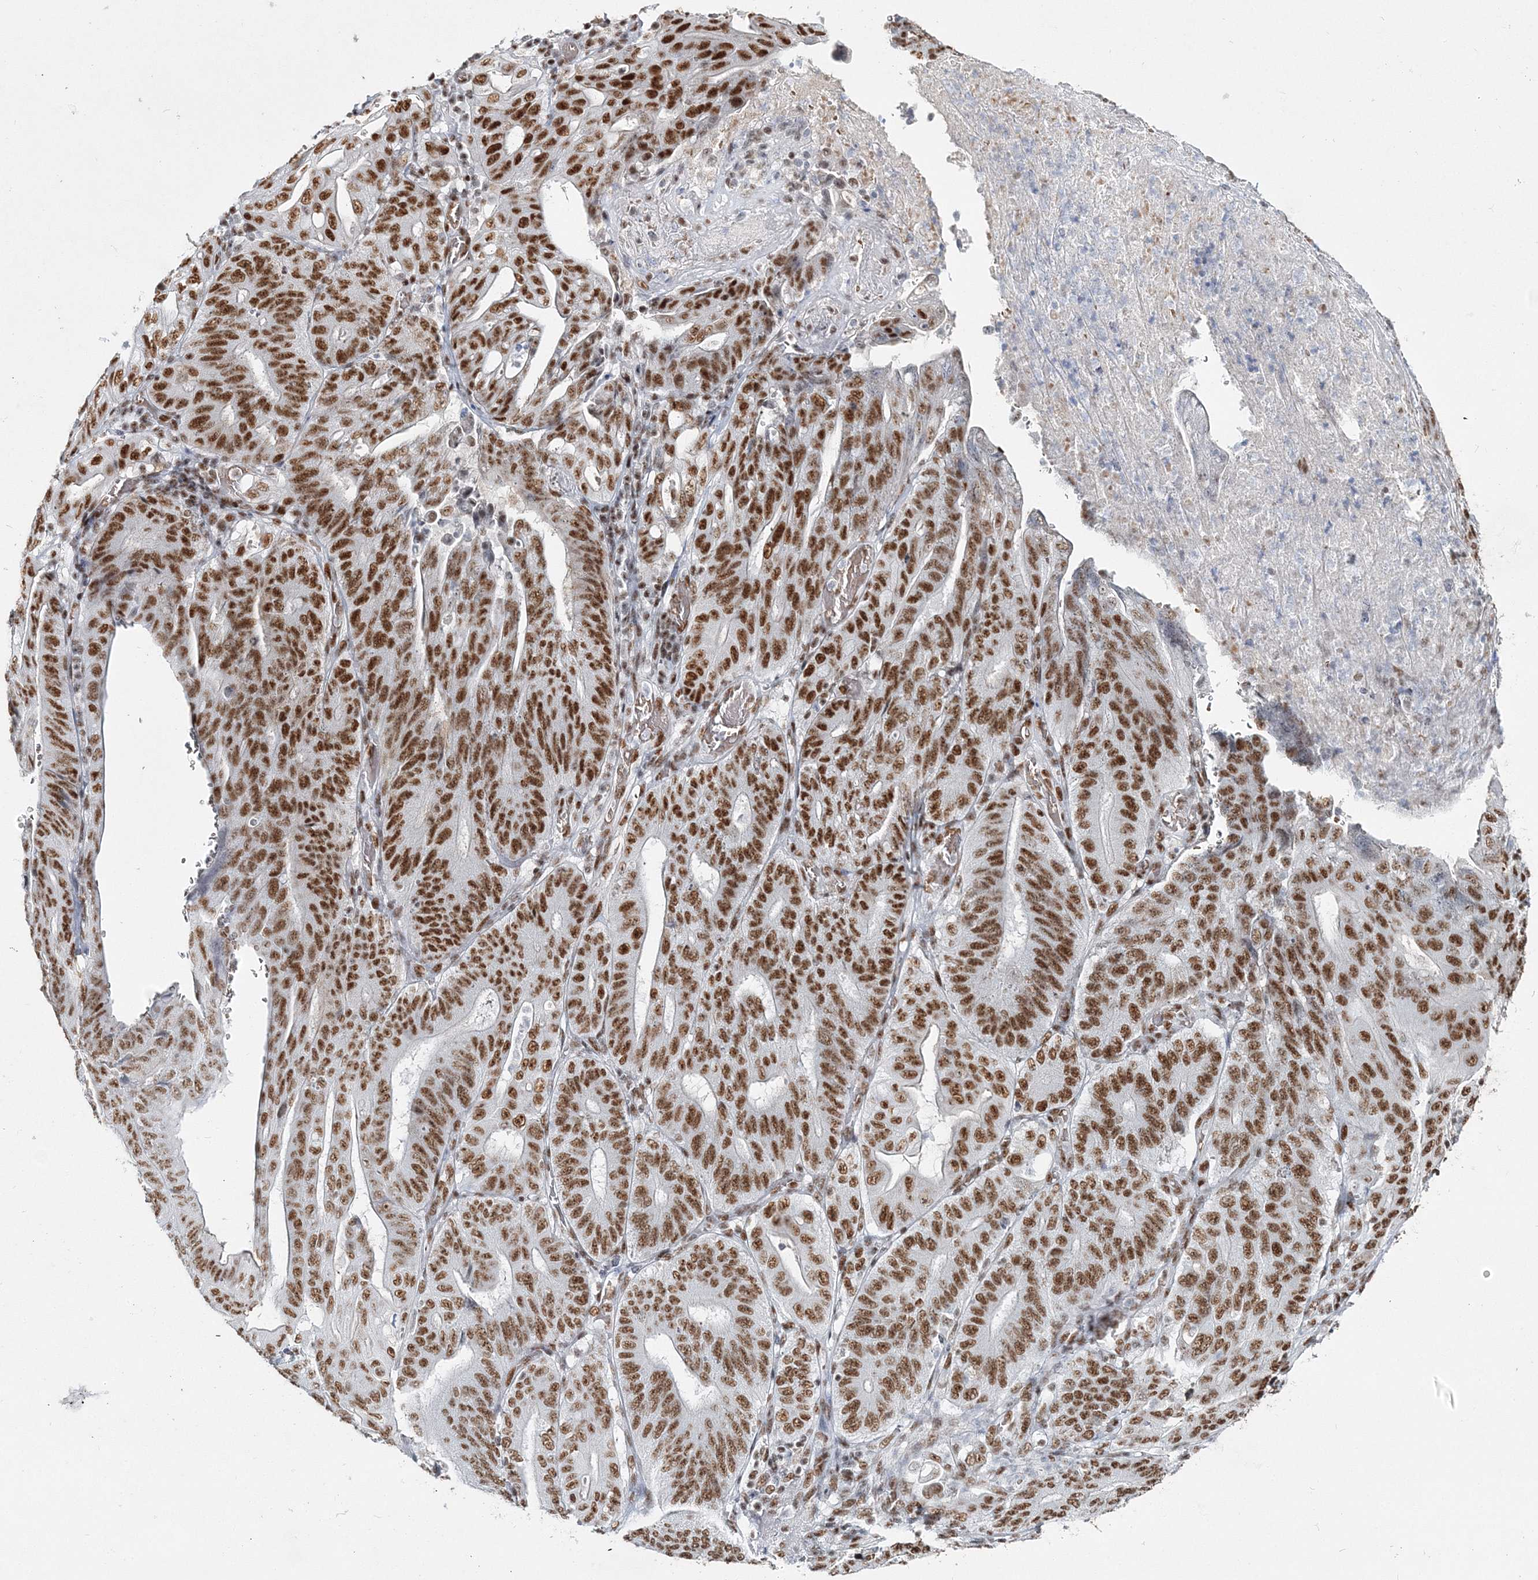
{"staining": {"intensity": "moderate", "quantity": ">75%", "location": "nuclear"}, "tissue": "stomach cancer", "cell_type": "Tumor cells", "image_type": "cancer", "snomed": [{"axis": "morphology", "description": "Adenocarcinoma, NOS"}, {"axis": "topography", "description": "Stomach"}], "caption": "Moderate nuclear positivity is seen in about >75% of tumor cells in stomach adenocarcinoma. The staining is performed using DAB (3,3'-diaminobenzidine) brown chromogen to label protein expression. The nuclei are counter-stained blue using hematoxylin.", "gene": "QRICH1", "patient": {"sex": "female", "age": 73}}